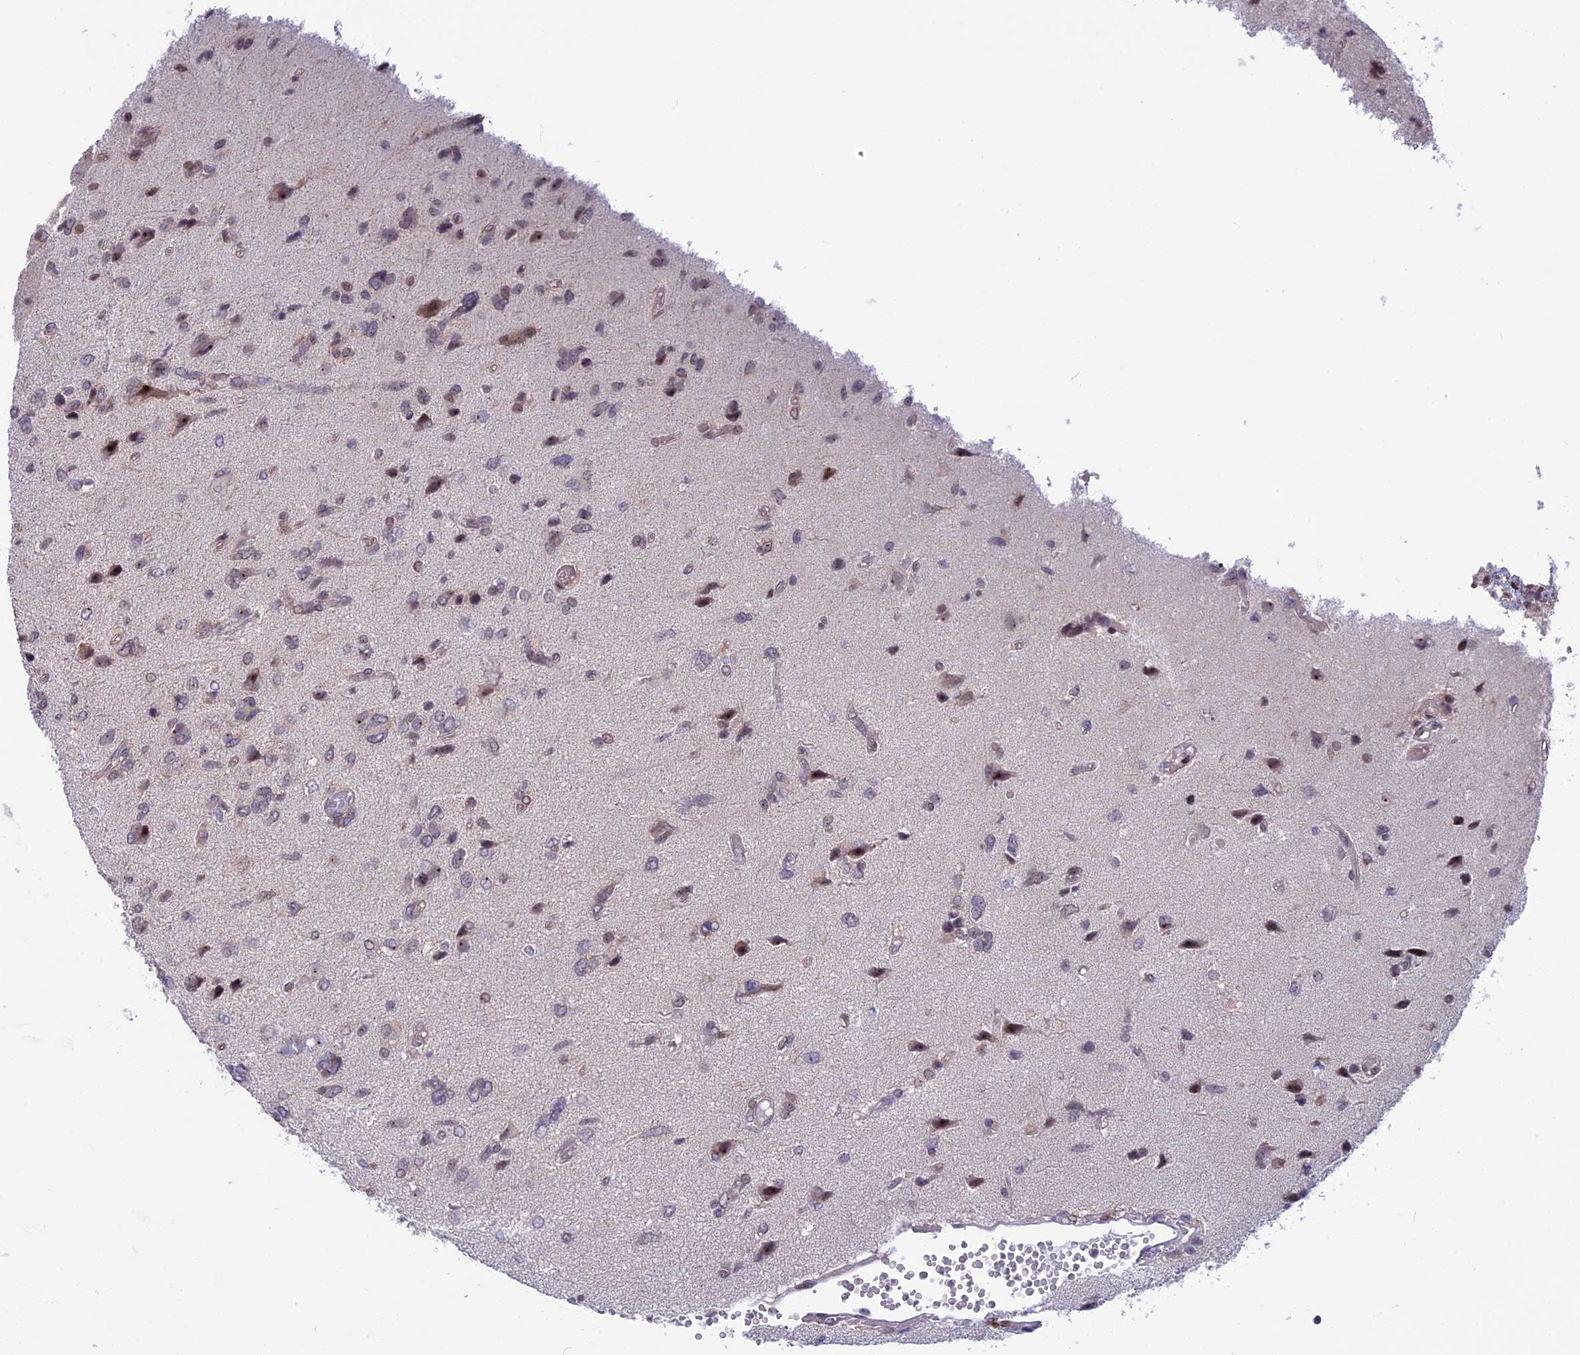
{"staining": {"intensity": "weak", "quantity": "<25%", "location": "nuclear"}, "tissue": "glioma", "cell_type": "Tumor cells", "image_type": "cancer", "snomed": [{"axis": "morphology", "description": "Glioma, malignant, High grade"}, {"axis": "topography", "description": "Brain"}], "caption": "This is a micrograph of IHC staining of glioma, which shows no staining in tumor cells.", "gene": "CCDC86", "patient": {"sex": "female", "age": 59}}